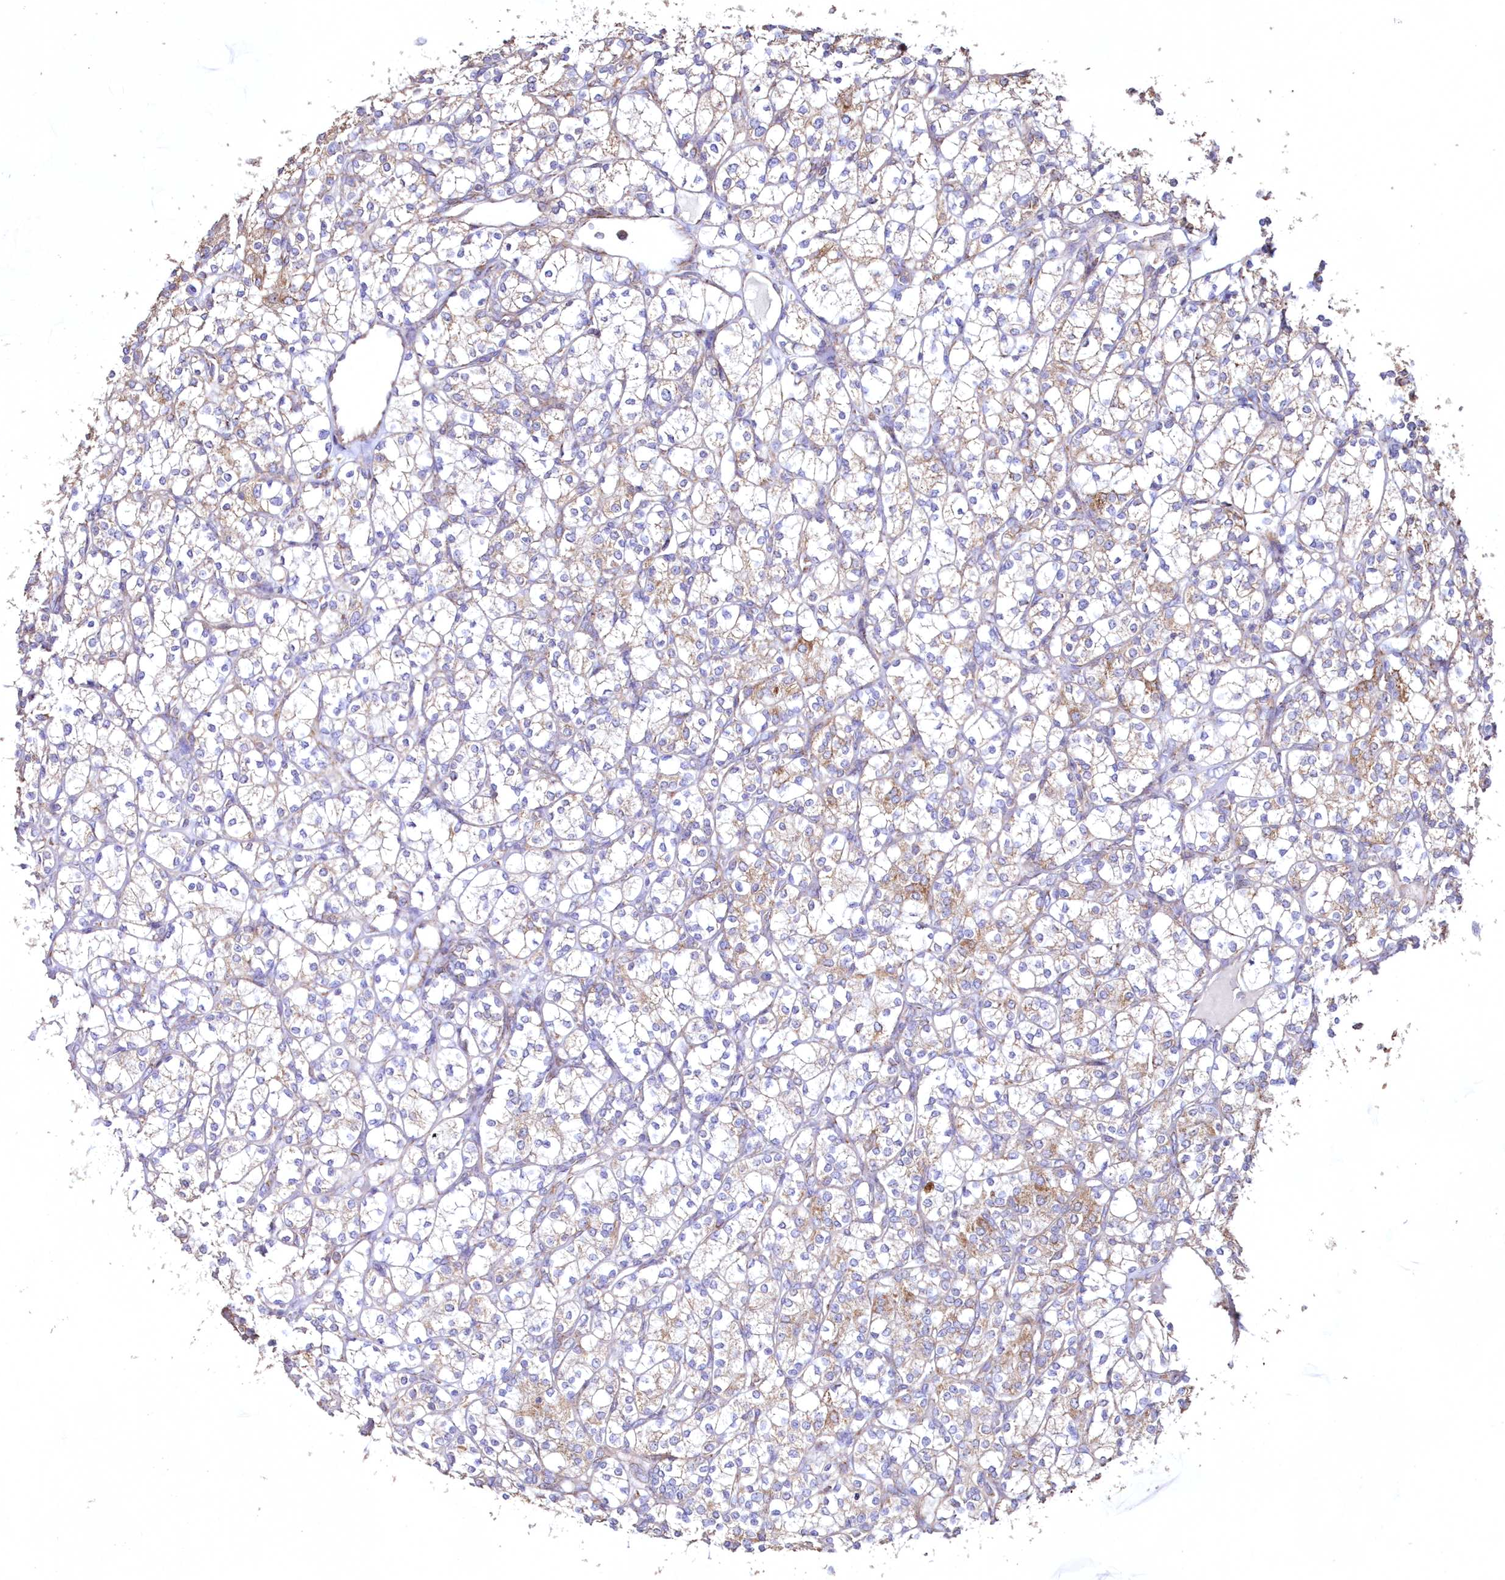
{"staining": {"intensity": "weak", "quantity": "25%-75%", "location": "cytoplasmic/membranous"}, "tissue": "renal cancer", "cell_type": "Tumor cells", "image_type": "cancer", "snomed": [{"axis": "morphology", "description": "Adenocarcinoma, NOS"}, {"axis": "topography", "description": "Kidney"}], "caption": "A brown stain highlights weak cytoplasmic/membranous positivity of a protein in human renal cancer tumor cells.", "gene": "HADHB", "patient": {"sex": "male", "age": 77}}